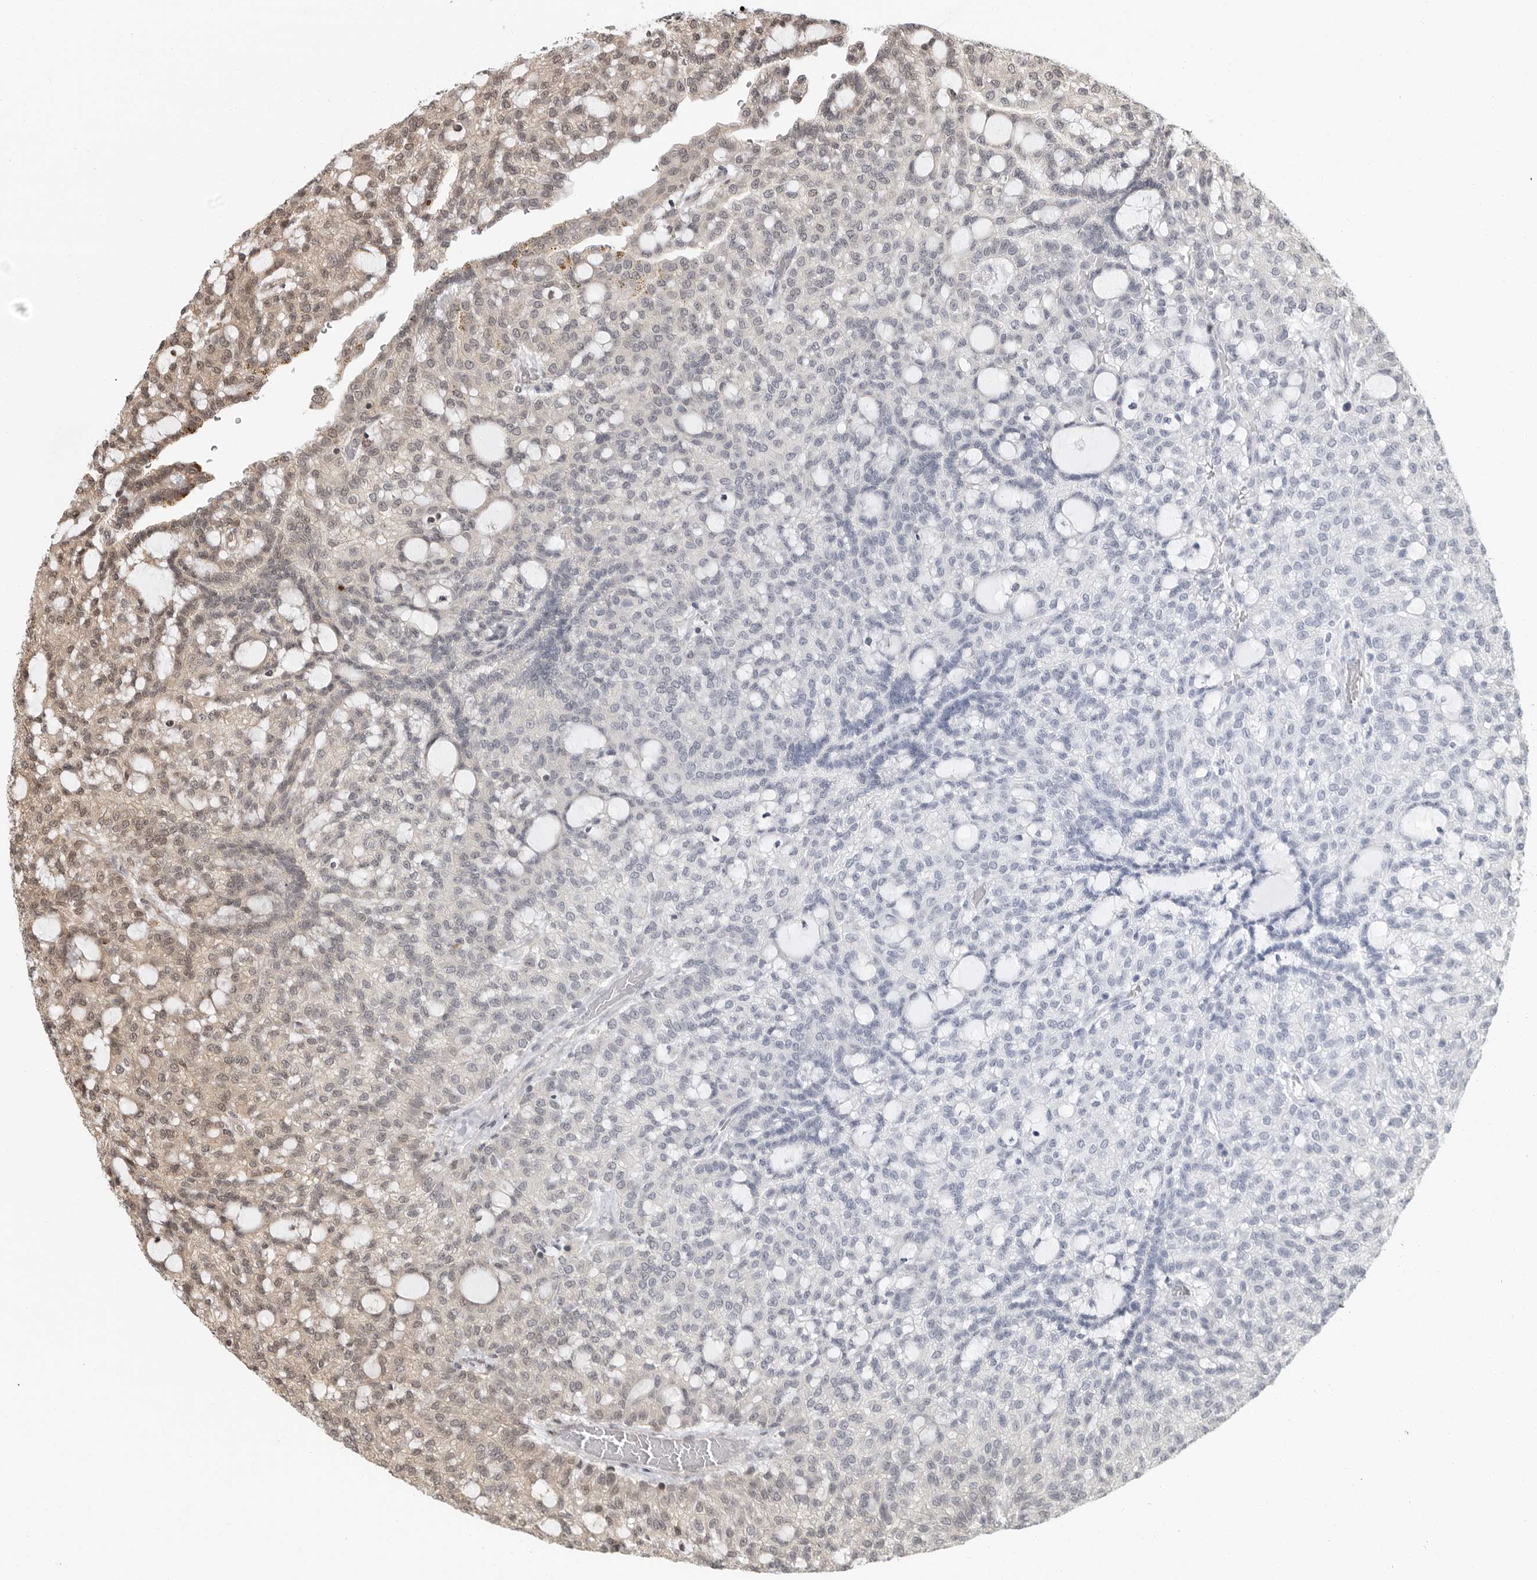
{"staining": {"intensity": "moderate", "quantity": "25%-75%", "location": "cytoplasmic/membranous,nuclear"}, "tissue": "renal cancer", "cell_type": "Tumor cells", "image_type": "cancer", "snomed": [{"axis": "morphology", "description": "Adenocarcinoma, NOS"}, {"axis": "topography", "description": "Kidney"}], "caption": "Brown immunohistochemical staining in human renal adenocarcinoma exhibits moderate cytoplasmic/membranous and nuclear positivity in approximately 25%-75% of tumor cells.", "gene": "SZRD1", "patient": {"sex": "male", "age": 63}}